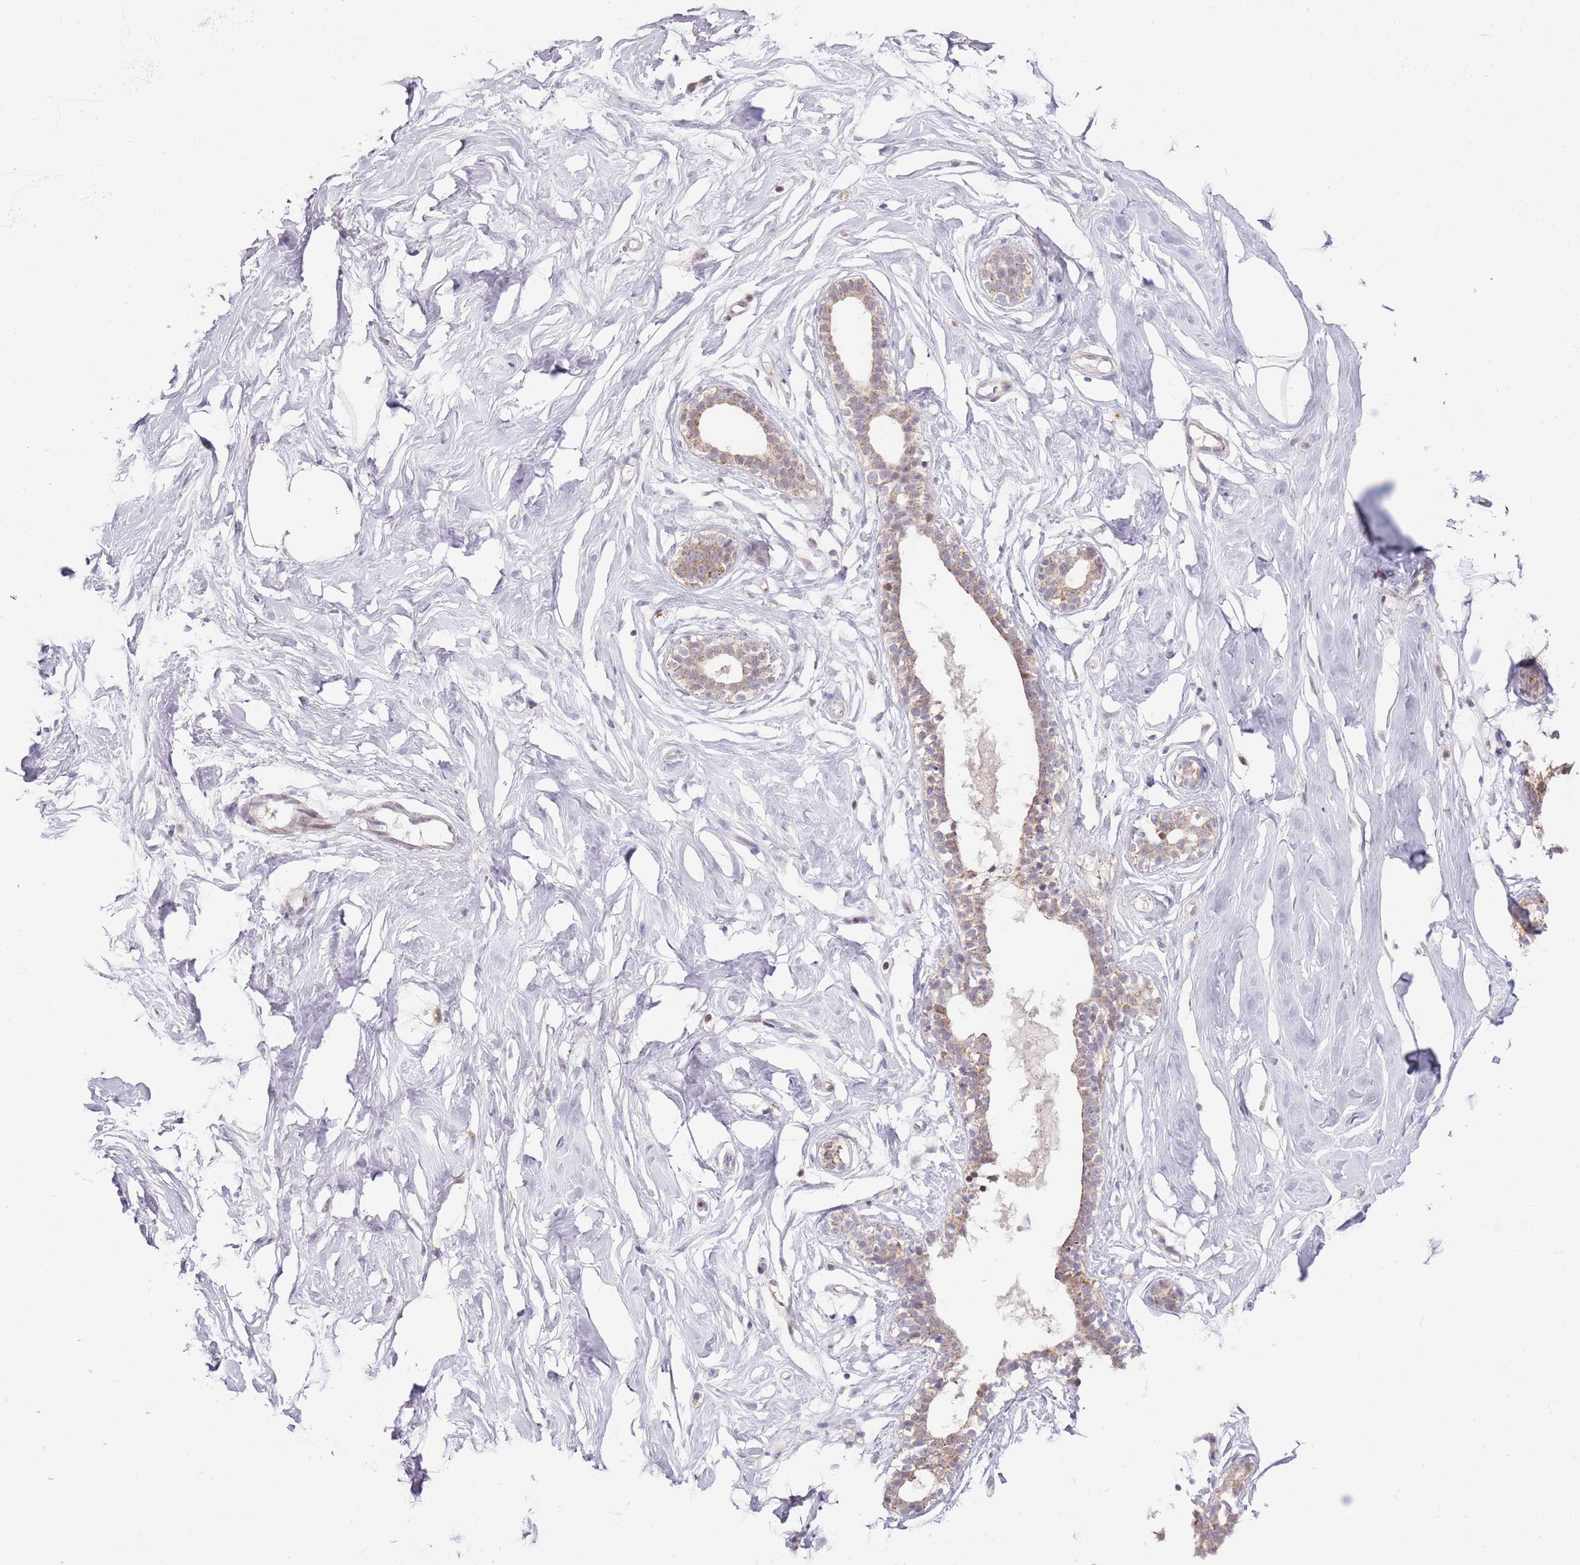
{"staining": {"intensity": "negative", "quantity": "none", "location": "none"}, "tissue": "breast", "cell_type": "Adipocytes", "image_type": "normal", "snomed": [{"axis": "morphology", "description": "Normal tissue, NOS"}, {"axis": "morphology", "description": "Adenoma, NOS"}, {"axis": "topography", "description": "Breast"}], "caption": "Micrograph shows no significant protein expression in adipocytes of benign breast. (DAB immunohistochemistry (IHC) visualized using brightfield microscopy, high magnification).", "gene": "MLLT11", "patient": {"sex": "female", "age": 23}}